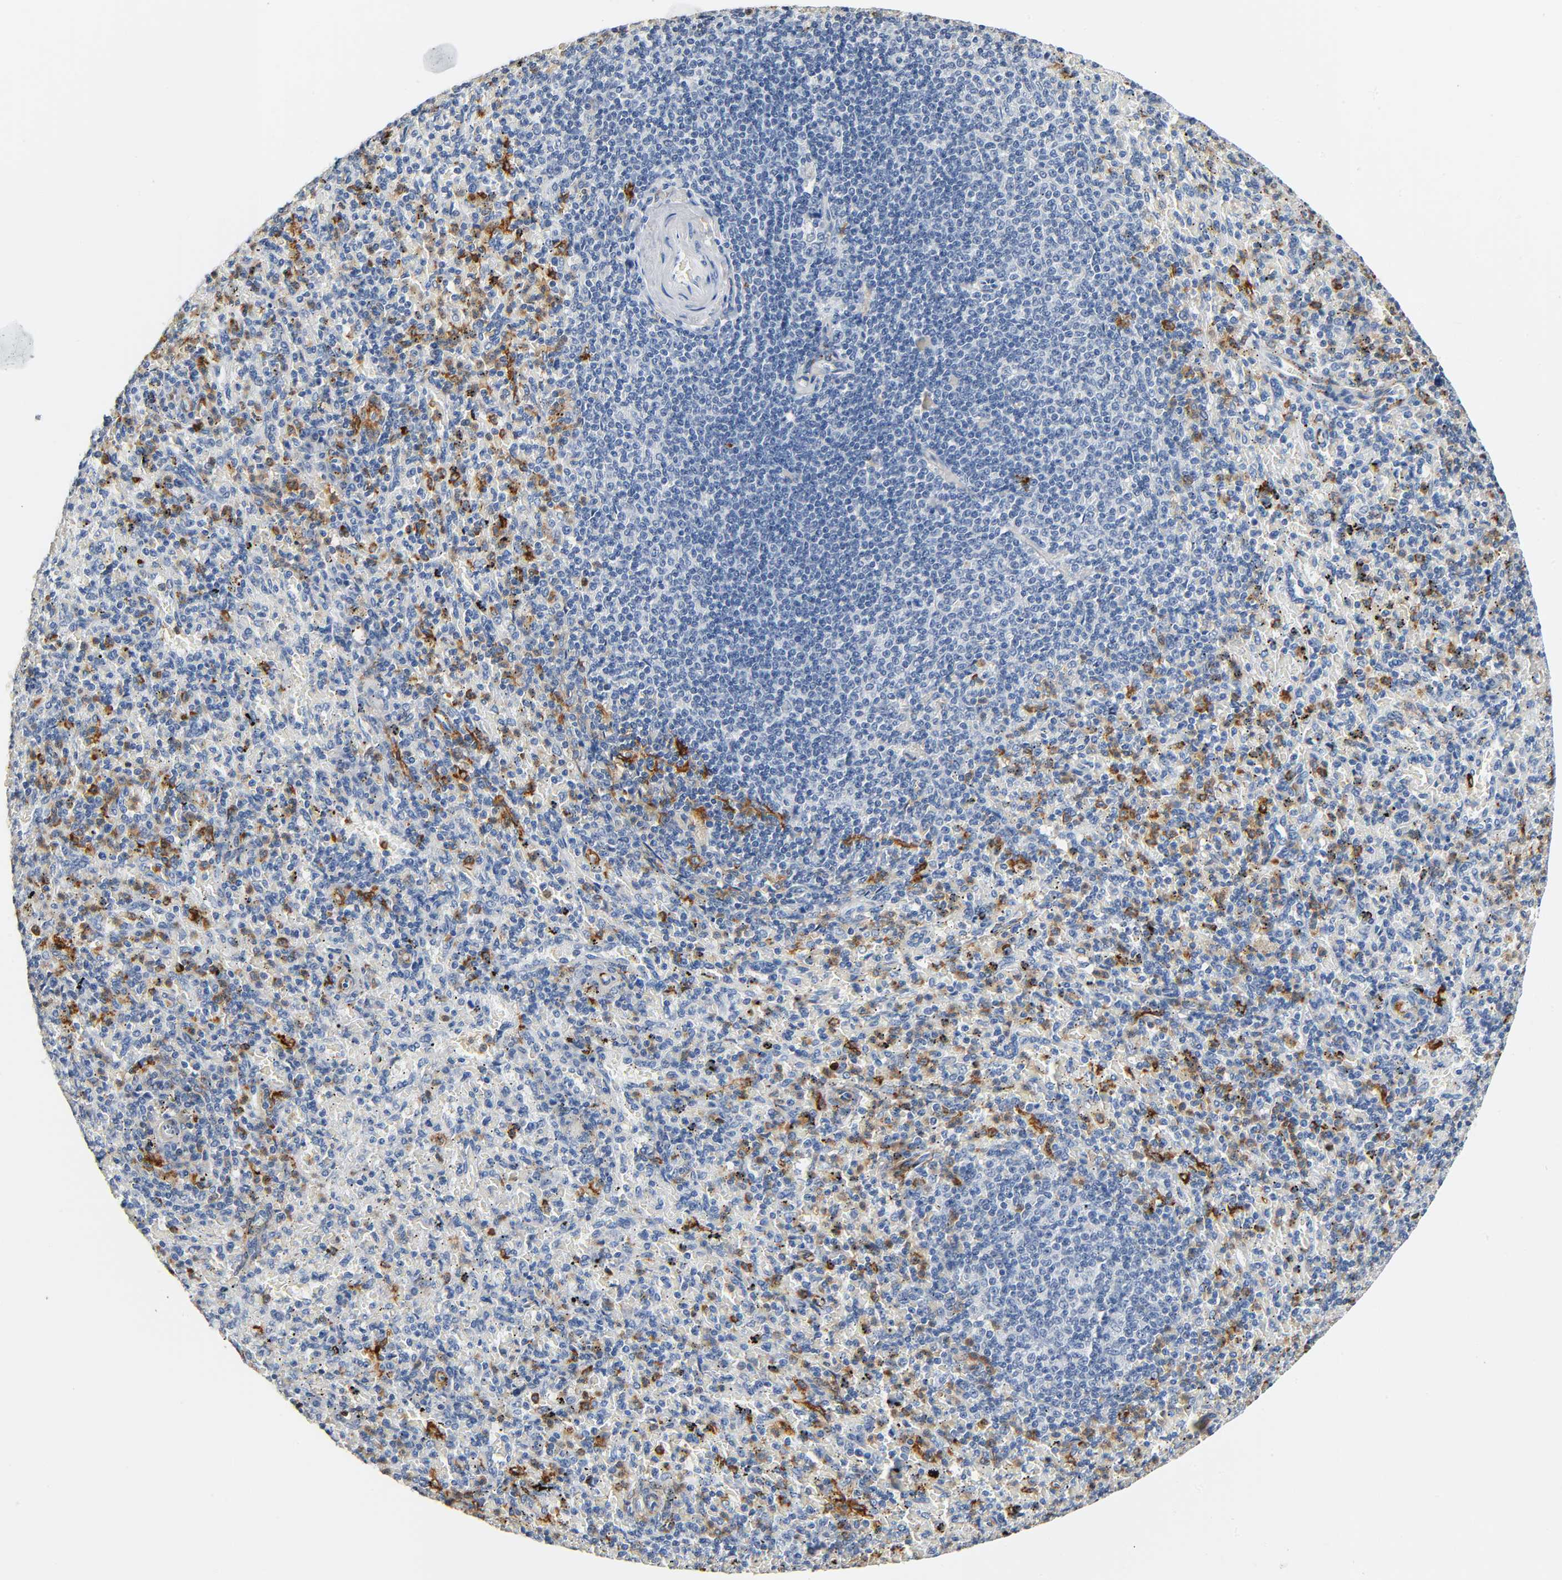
{"staining": {"intensity": "strong", "quantity": "<25%", "location": "cytoplasmic/membranous"}, "tissue": "spleen", "cell_type": "Cells in red pulp", "image_type": "normal", "snomed": [{"axis": "morphology", "description": "Normal tissue, NOS"}, {"axis": "topography", "description": "Spleen"}], "caption": "Immunohistochemistry (IHC) of benign spleen shows medium levels of strong cytoplasmic/membranous staining in approximately <25% of cells in red pulp. (IHC, brightfield microscopy, high magnification).", "gene": "ANPEP", "patient": {"sex": "female", "age": 43}}